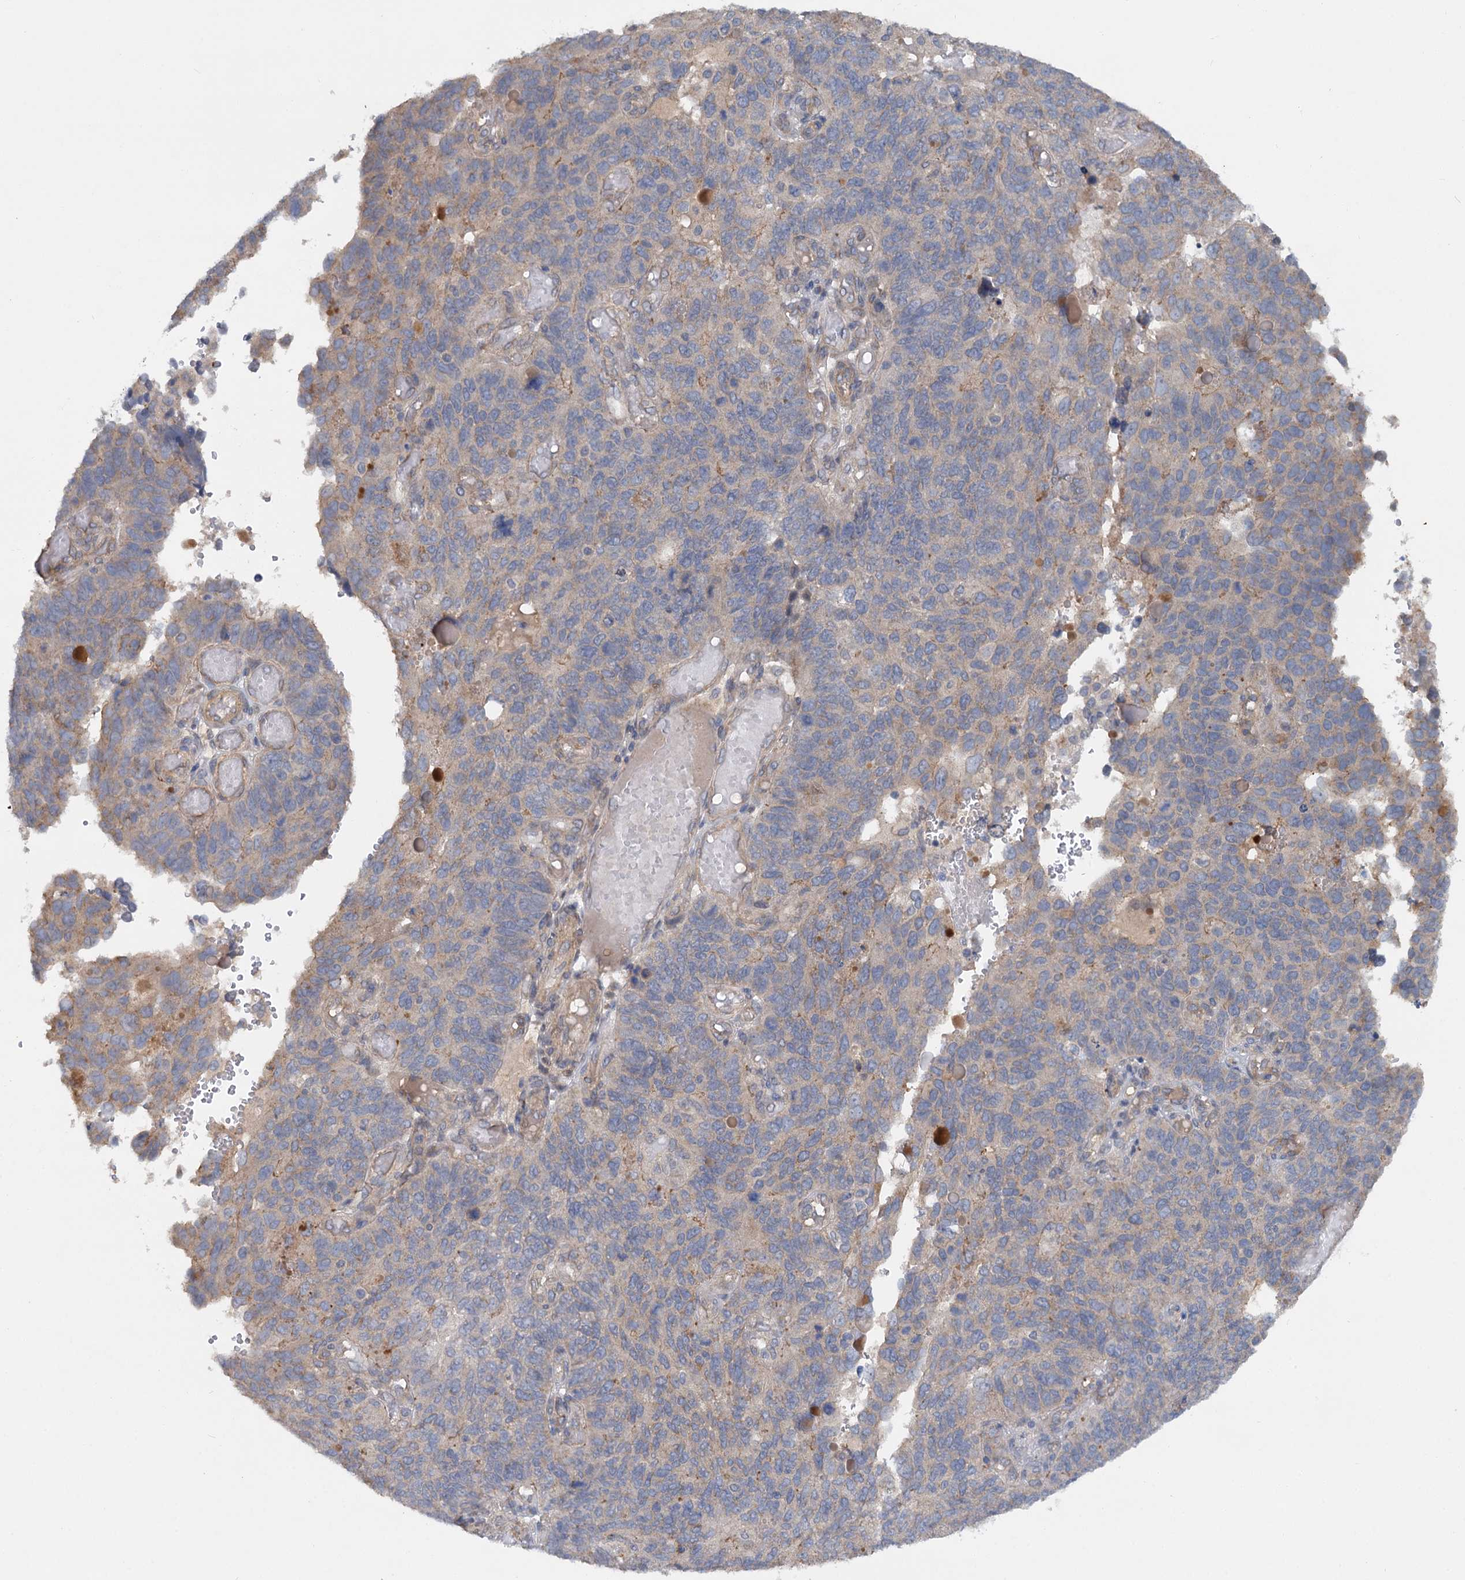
{"staining": {"intensity": "weak", "quantity": "25%-75%", "location": "cytoplasmic/membranous"}, "tissue": "endometrial cancer", "cell_type": "Tumor cells", "image_type": "cancer", "snomed": [{"axis": "morphology", "description": "Adenocarcinoma, NOS"}, {"axis": "topography", "description": "Endometrium"}], "caption": "IHC of endometrial cancer (adenocarcinoma) demonstrates low levels of weak cytoplasmic/membranous staining in about 25%-75% of tumor cells. The staining was performed using DAB (3,3'-diaminobenzidine), with brown indicating positive protein expression. Nuclei are stained blue with hematoxylin.", "gene": "ZNF324", "patient": {"sex": "female", "age": 66}}